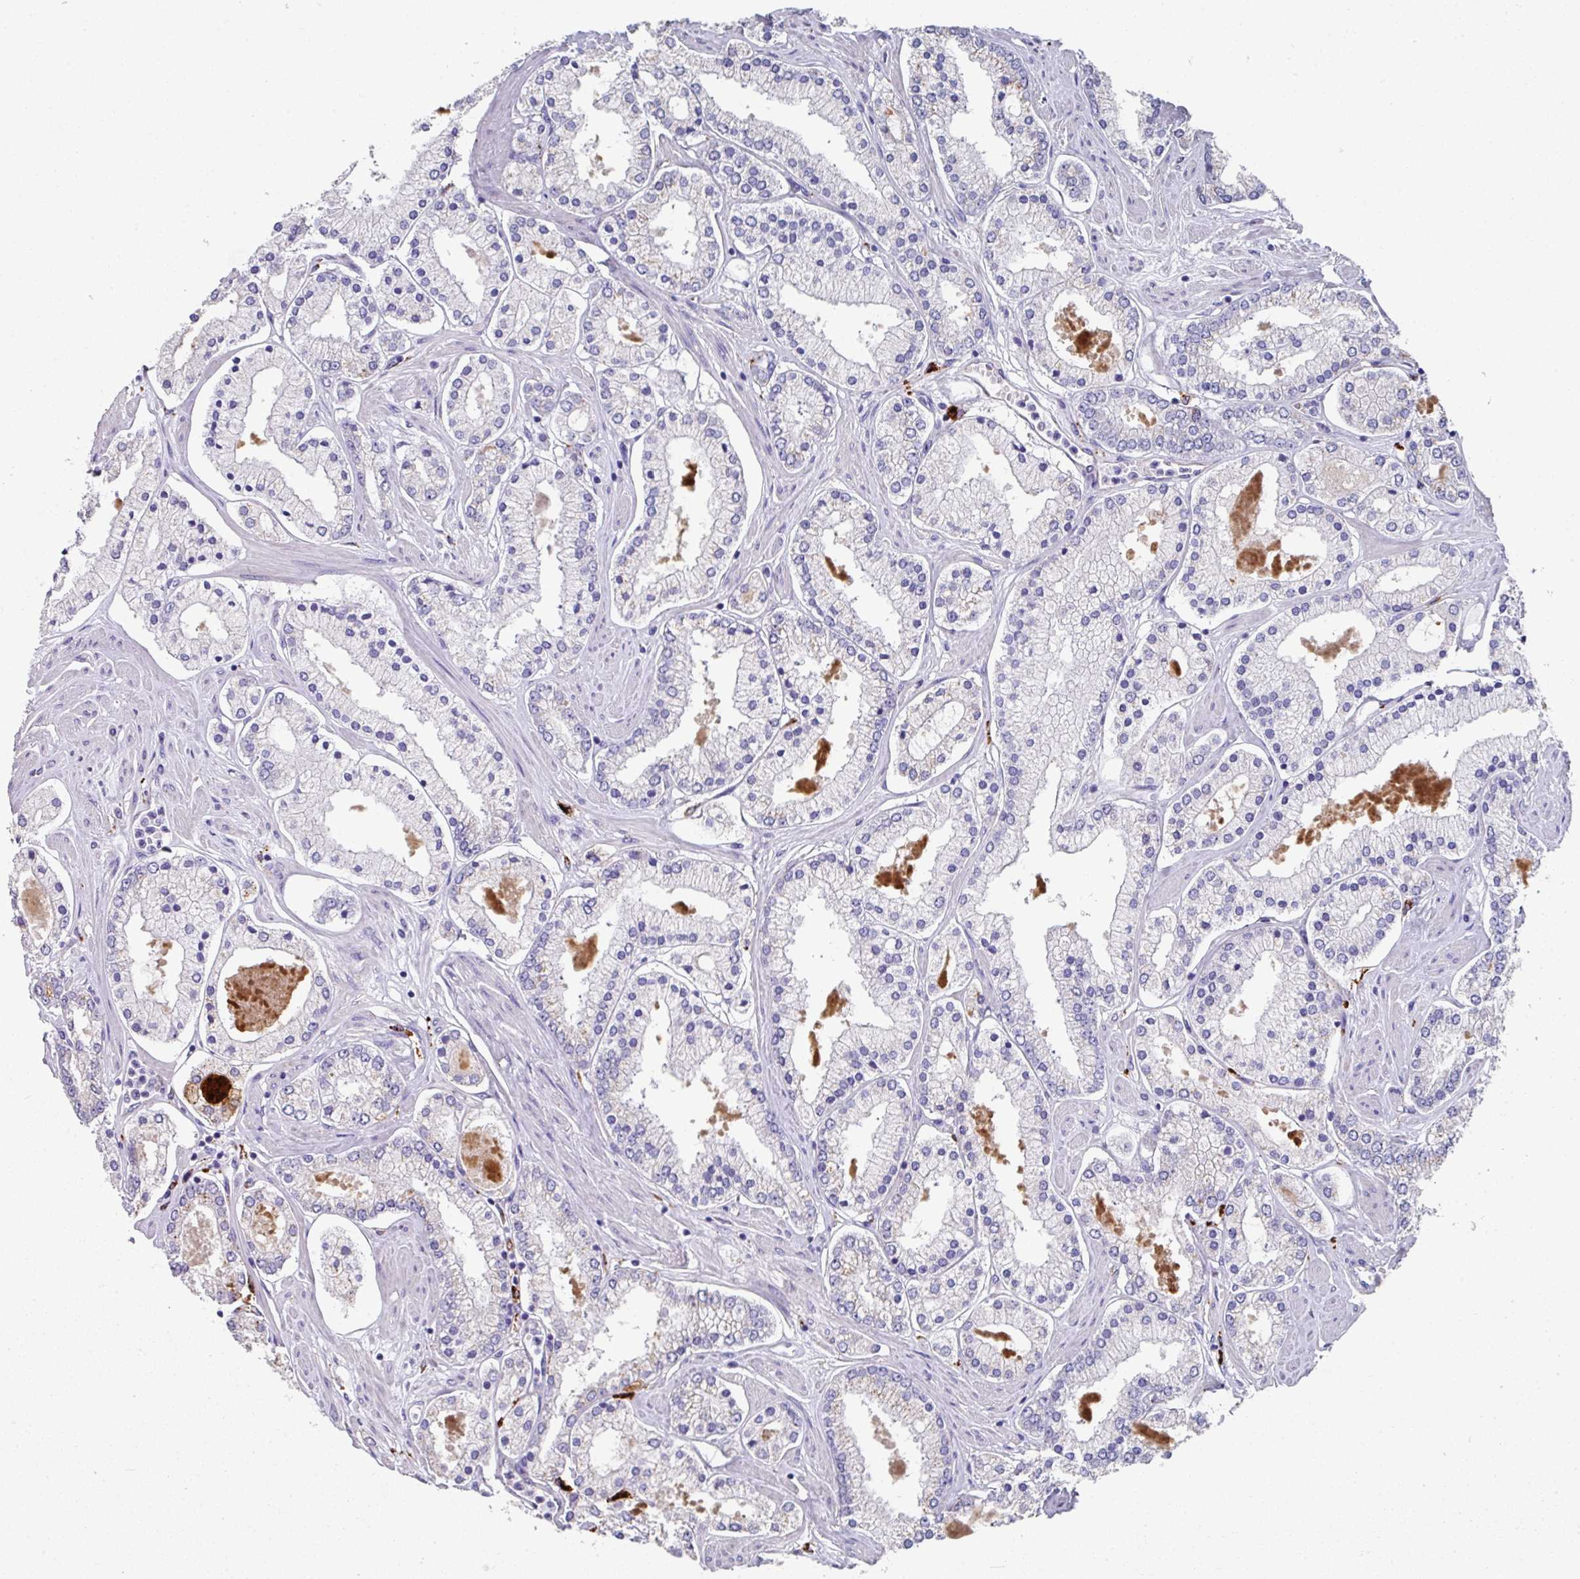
{"staining": {"intensity": "negative", "quantity": "none", "location": "none"}, "tissue": "prostate cancer", "cell_type": "Tumor cells", "image_type": "cancer", "snomed": [{"axis": "morphology", "description": "Adenocarcinoma, Low grade"}, {"axis": "topography", "description": "Prostate"}], "caption": "An immunohistochemistry (IHC) photomicrograph of adenocarcinoma (low-grade) (prostate) is shown. There is no staining in tumor cells of adenocarcinoma (low-grade) (prostate).", "gene": "CPVL", "patient": {"sex": "male", "age": 42}}